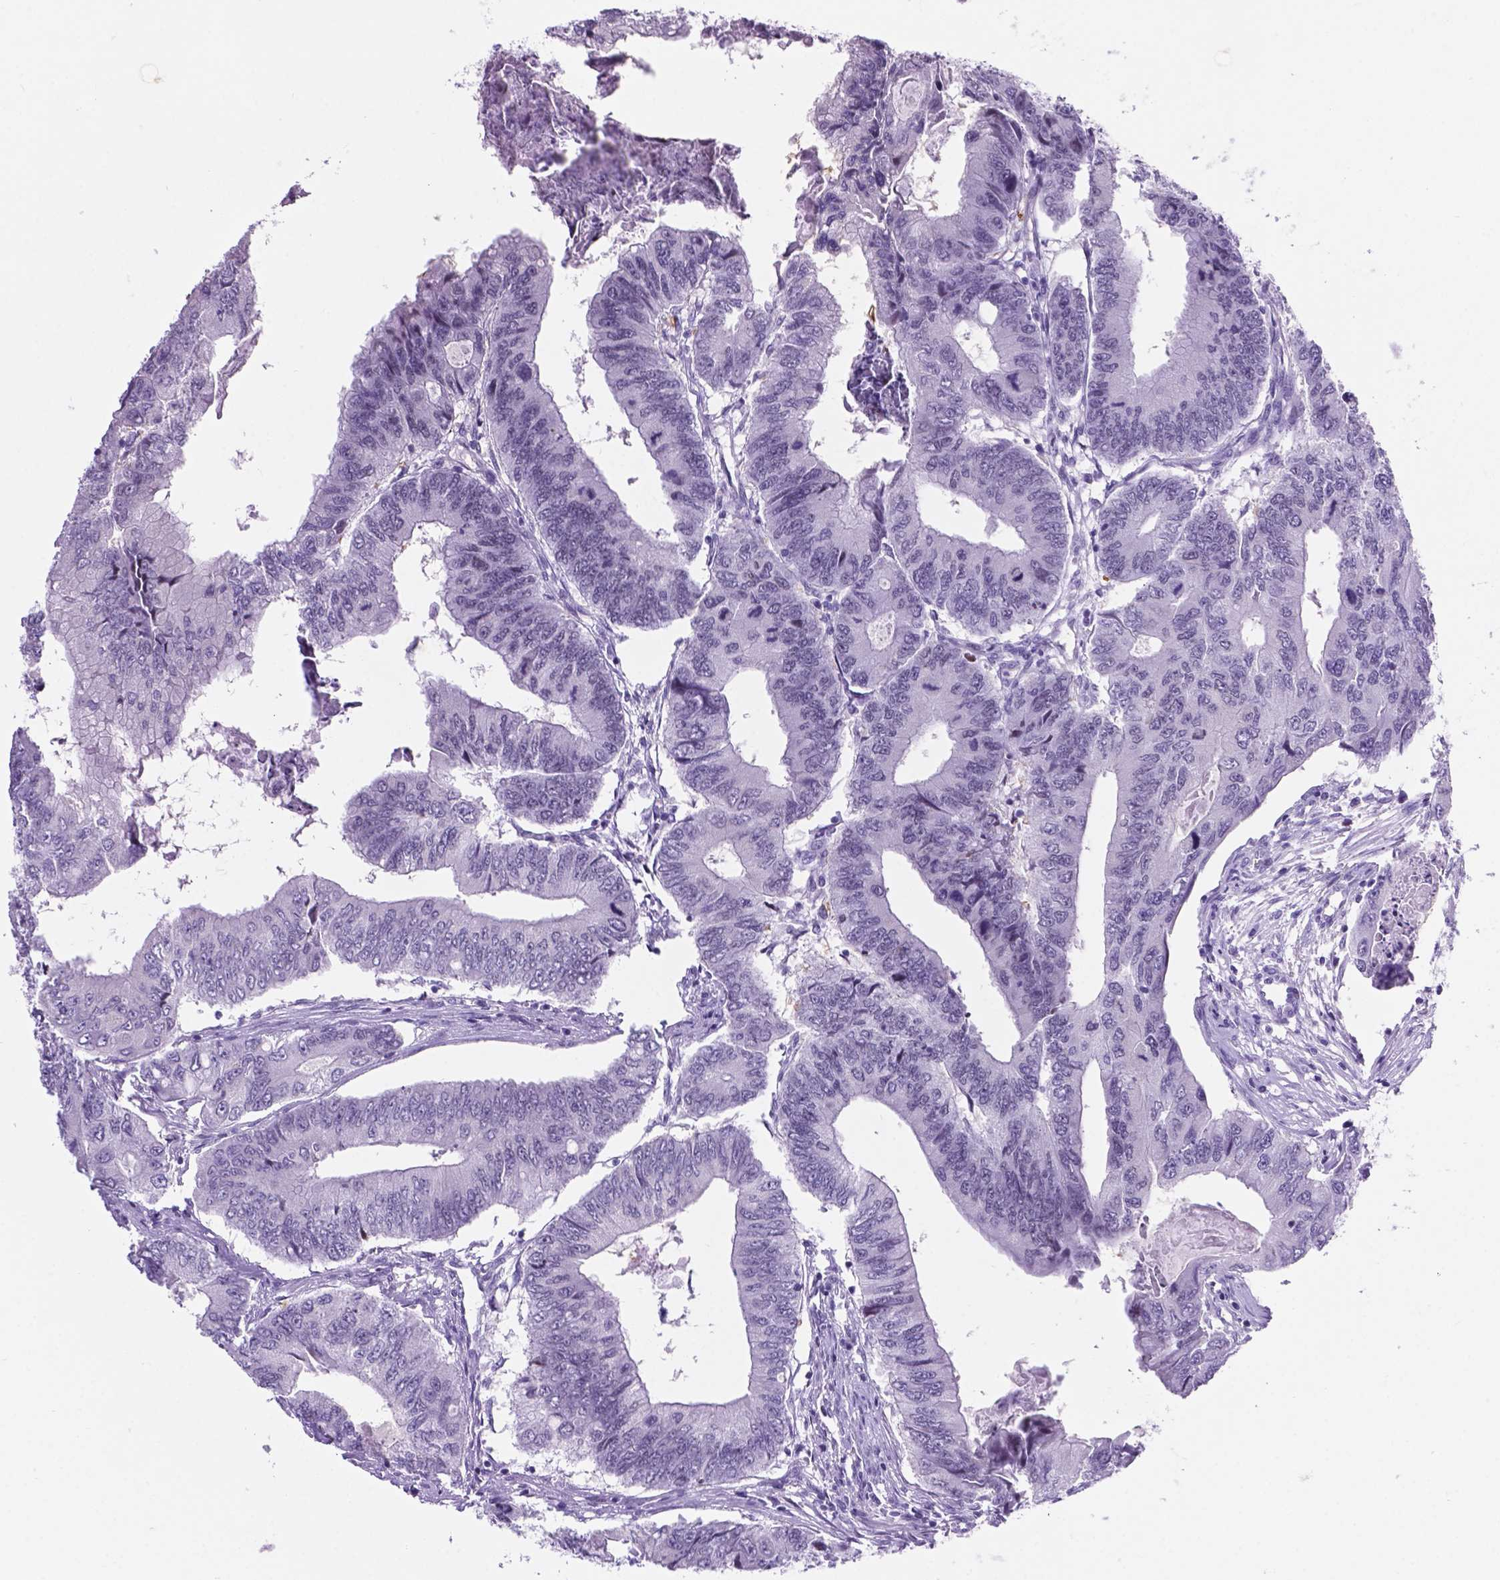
{"staining": {"intensity": "negative", "quantity": "none", "location": "none"}, "tissue": "colorectal cancer", "cell_type": "Tumor cells", "image_type": "cancer", "snomed": [{"axis": "morphology", "description": "Adenocarcinoma, NOS"}, {"axis": "topography", "description": "Colon"}], "caption": "A photomicrograph of human adenocarcinoma (colorectal) is negative for staining in tumor cells.", "gene": "C17orf107", "patient": {"sex": "male", "age": 53}}